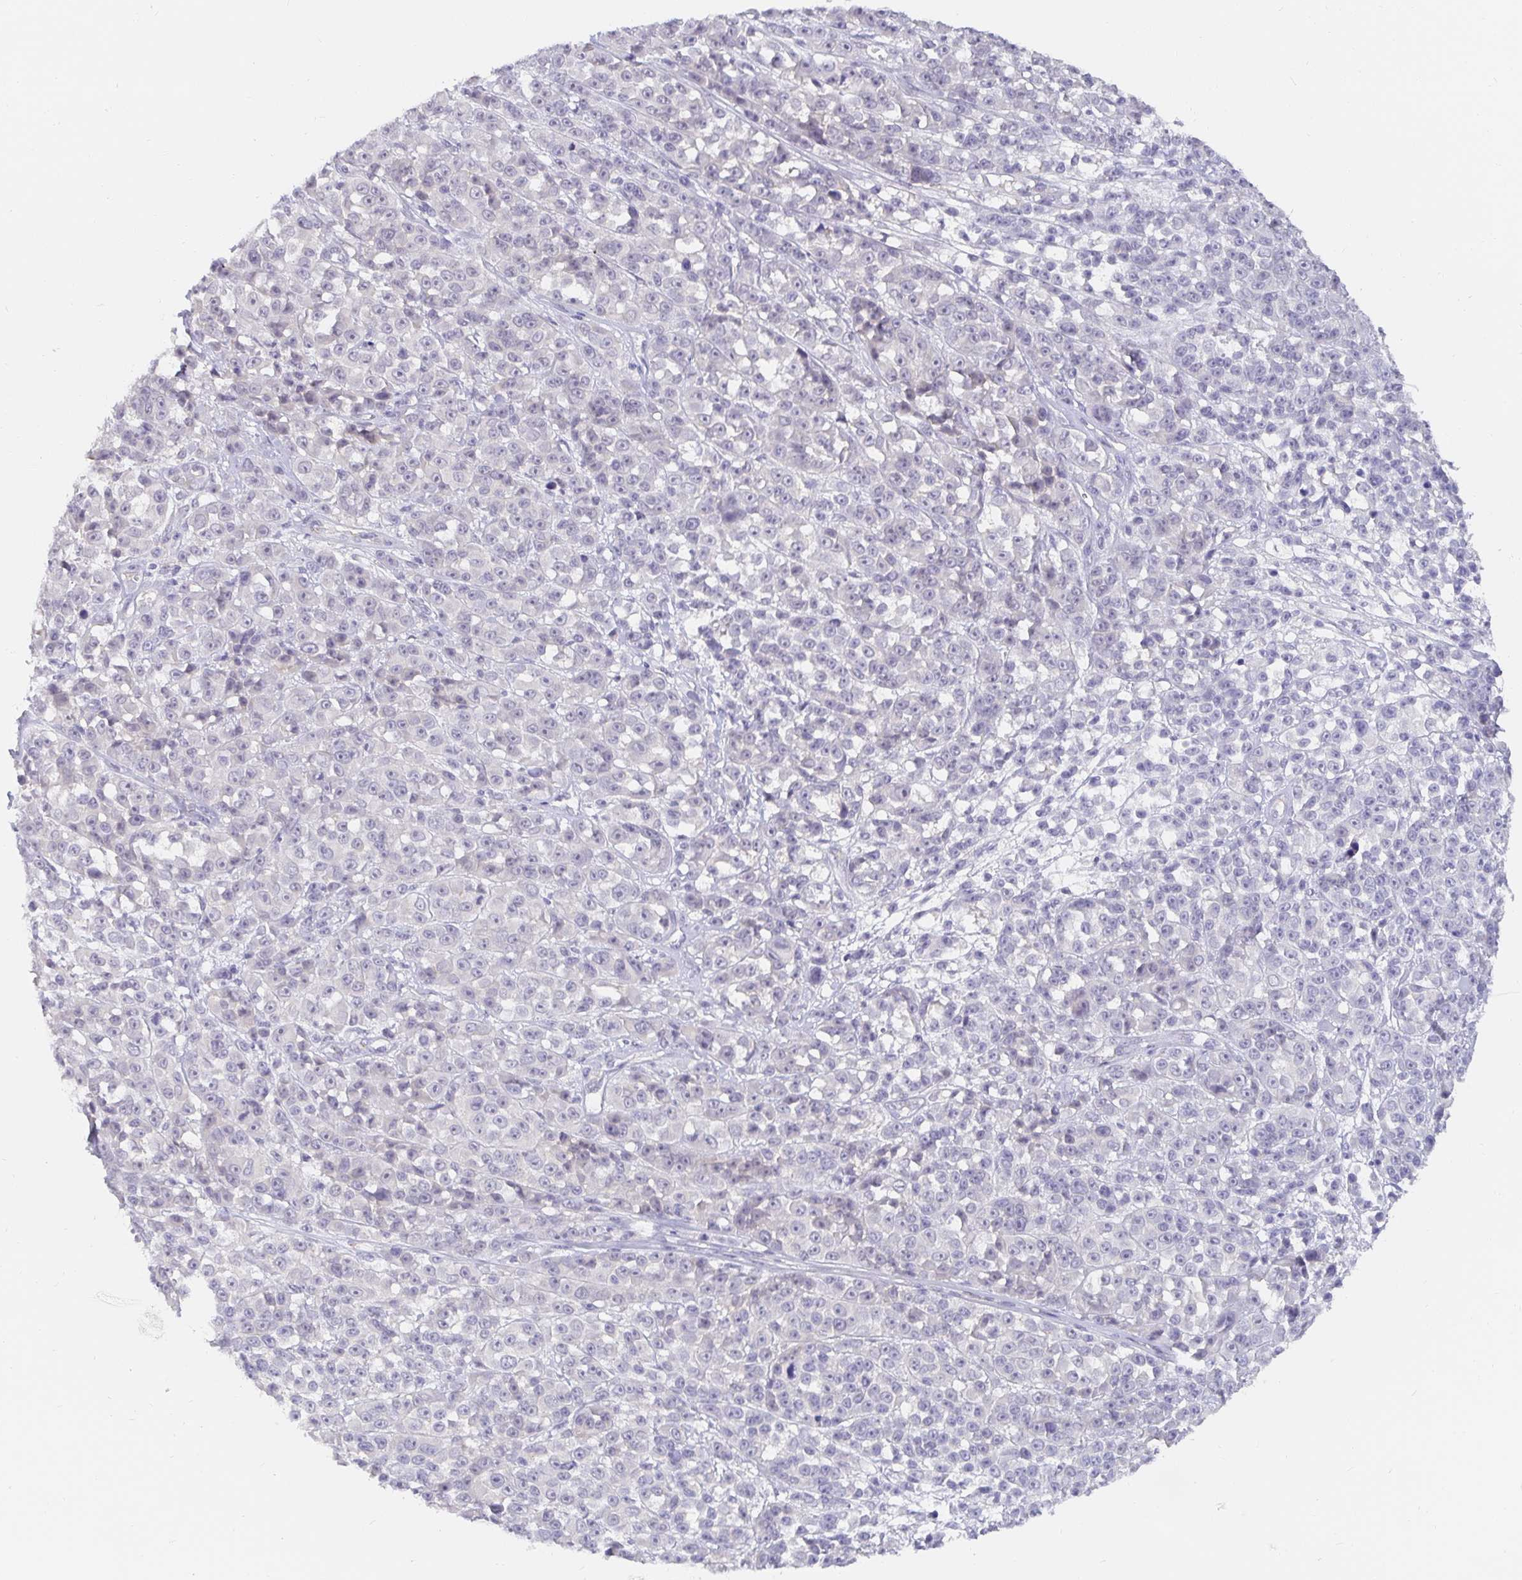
{"staining": {"intensity": "negative", "quantity": "none", "location": "none"}, "tissue": "melanoma", "cell_type": "Tumor cells", "image_type": "cancer", "snomed": [{"axis": "morphology", "description": "Malignant melanoma, NOS"}, {"axis": "topography", "description": "Skin"}, {"axis": "topography", "description": "Skin of back"}], "caption": "The image displays no staining of tumor cells in melanoma.", "gene": "PDX1", "patient": {"sex": "male", "age": 91}}